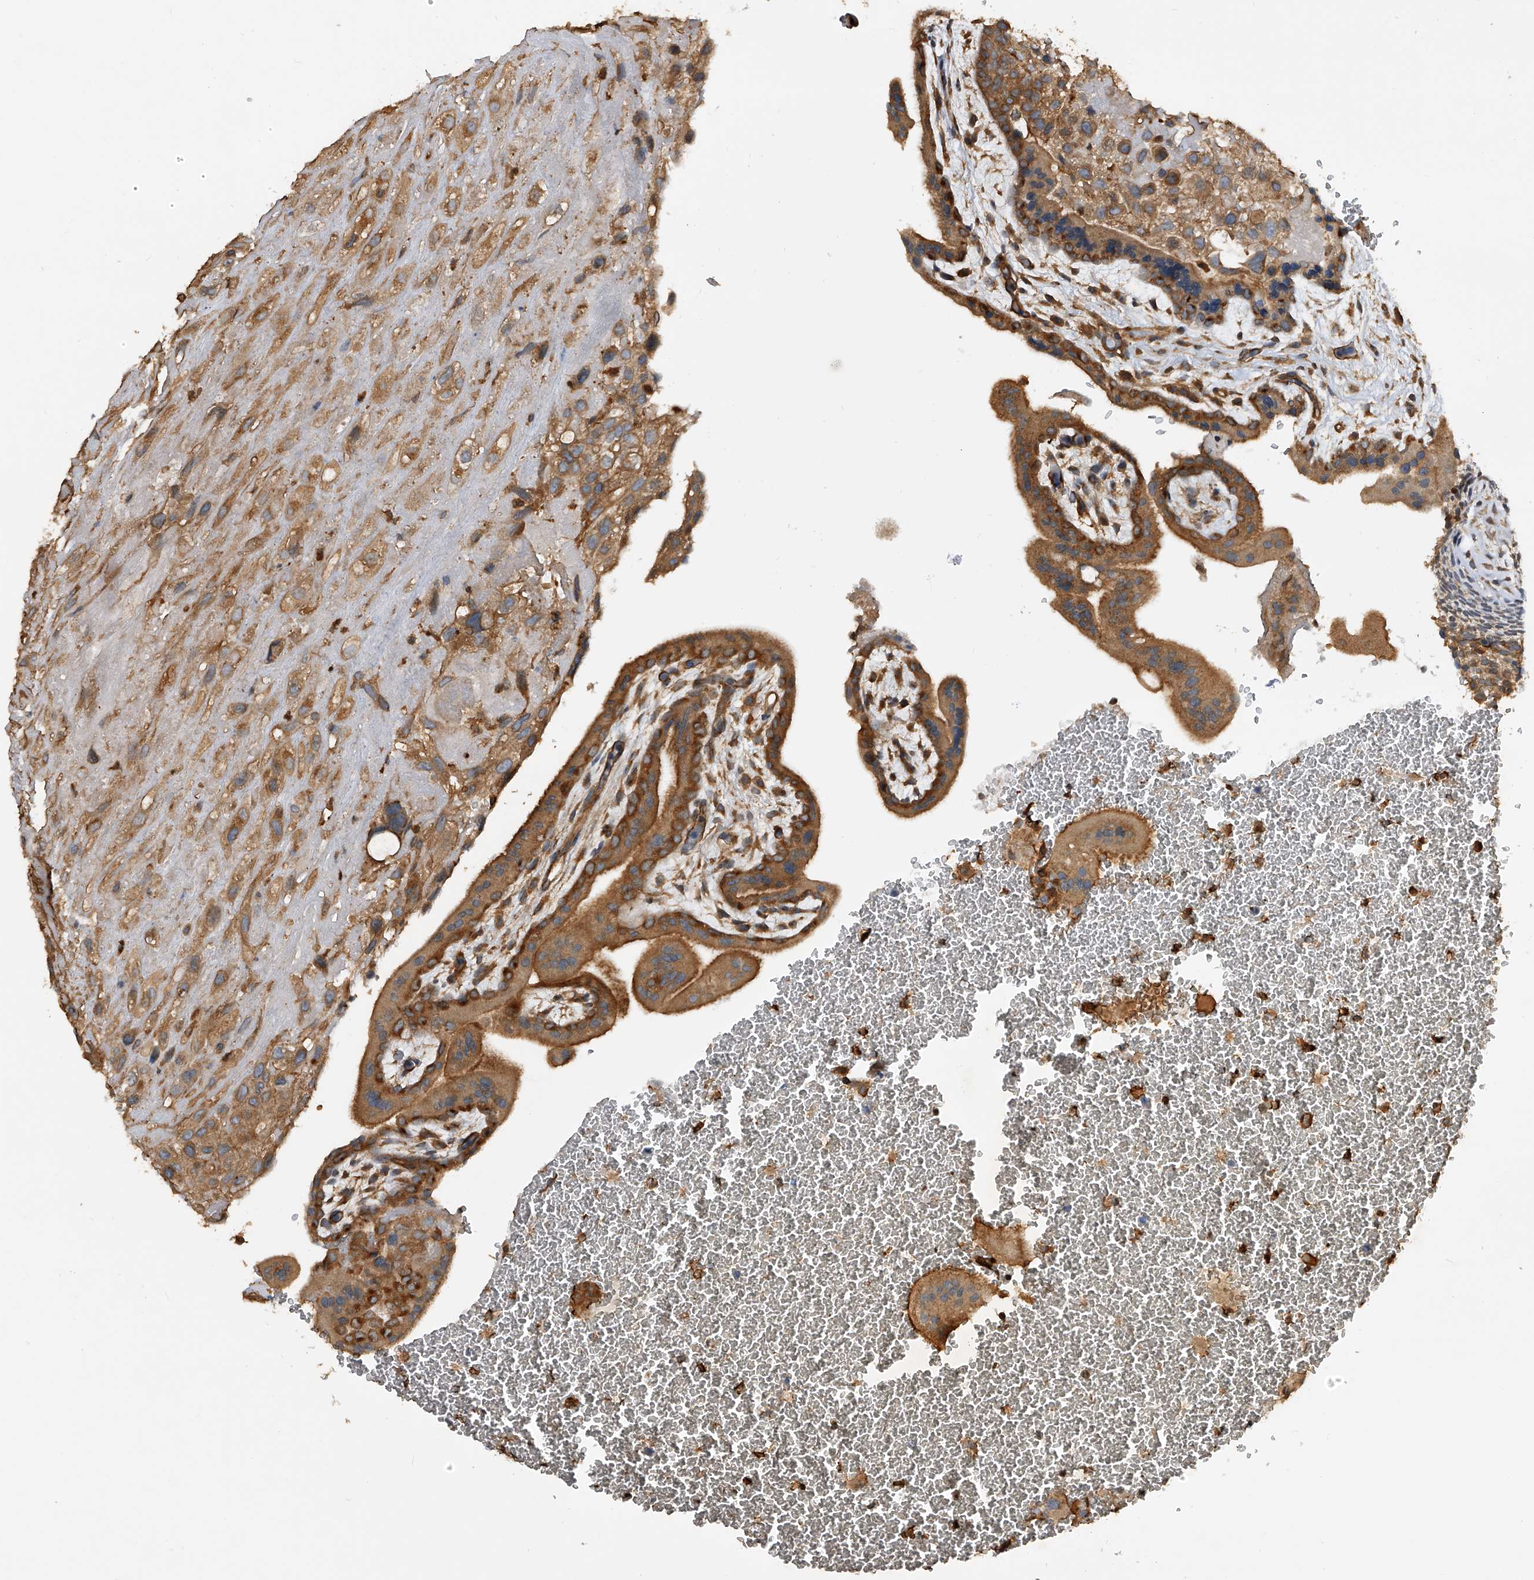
{"staining": {"intensity": "moderate", "quantity": ">75%", "location": "cytoplasmic/membranous"}, "tissue": "placenta", "cell_type": "Decidual cells", "image_type": "normal", "snomed": [{"axis": "morphology", "description": "Normal tissue, NOS"}, {"axis": "topography", "description": "Placenta"}], "caption": "Immunohistochemical staining of benign human placenta displays moderate cytoplasmic/membranous protein positivity in about >75% of decidual cells. The staining was performed using DAB (3,3'-diaminobenzidine) to visualize the protein expression in brown, while the nuclei were stained in blue with hematoxylin (Magnification: 20x).", "gene": "PTPRA", "patient": {"sex": "female", "age": 35}}